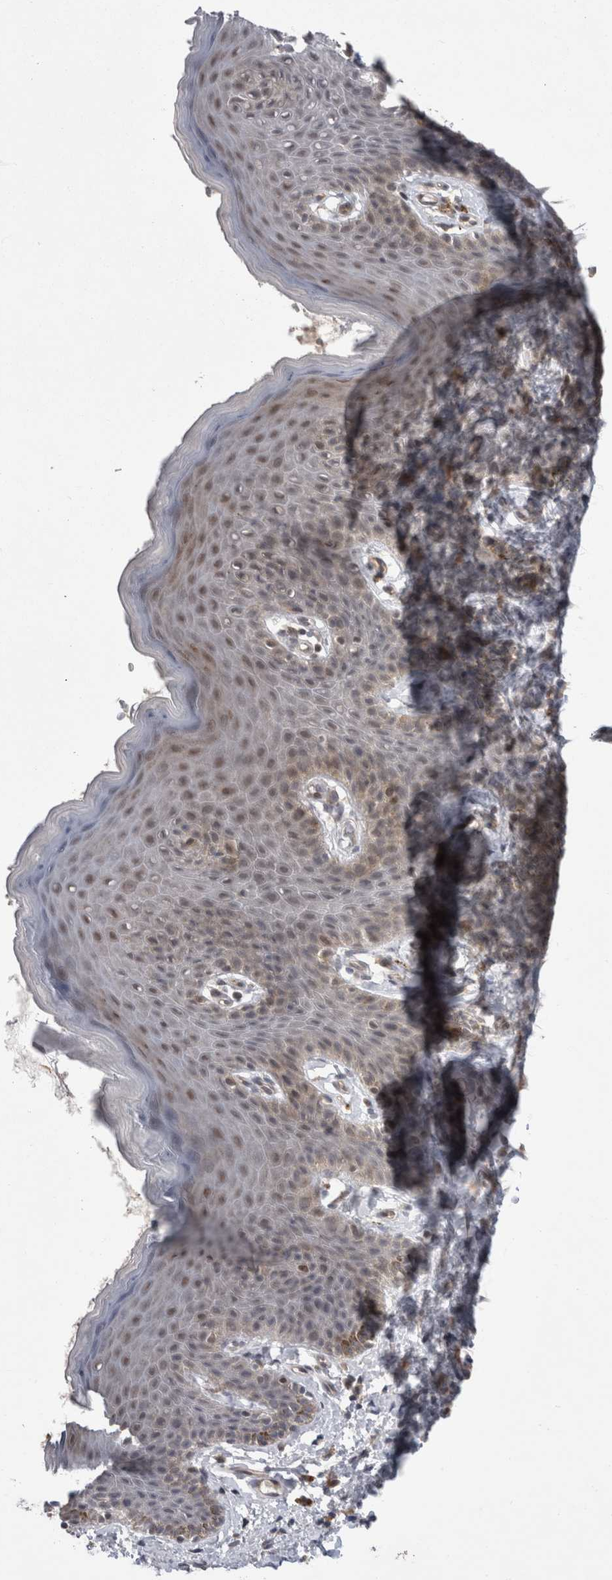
{"staining": {"intensity": "moderate", "quantity": "<25%", "location": "cytoplasmic/membranous,nuclear"}, "tissue": "skin", "cell_type": "Epidermal cells", "image_type": "normal", "snomed": [{"axis": "morphology", "description": "Normal tissue, NOS"}, {"axis": "topography", "description": "Vulva"}], "caption": "Immunohistochemical staining of normal human skin reveals <25% levels of moderate cytoplasmic/membranous,nuclear protein staining in about <25% of epidermal cells. The protein of interest is shown in brown color, while the nuclei are stained blue.", "gene": "MTBP", "patient": {"sex": "female", "age": 66}}